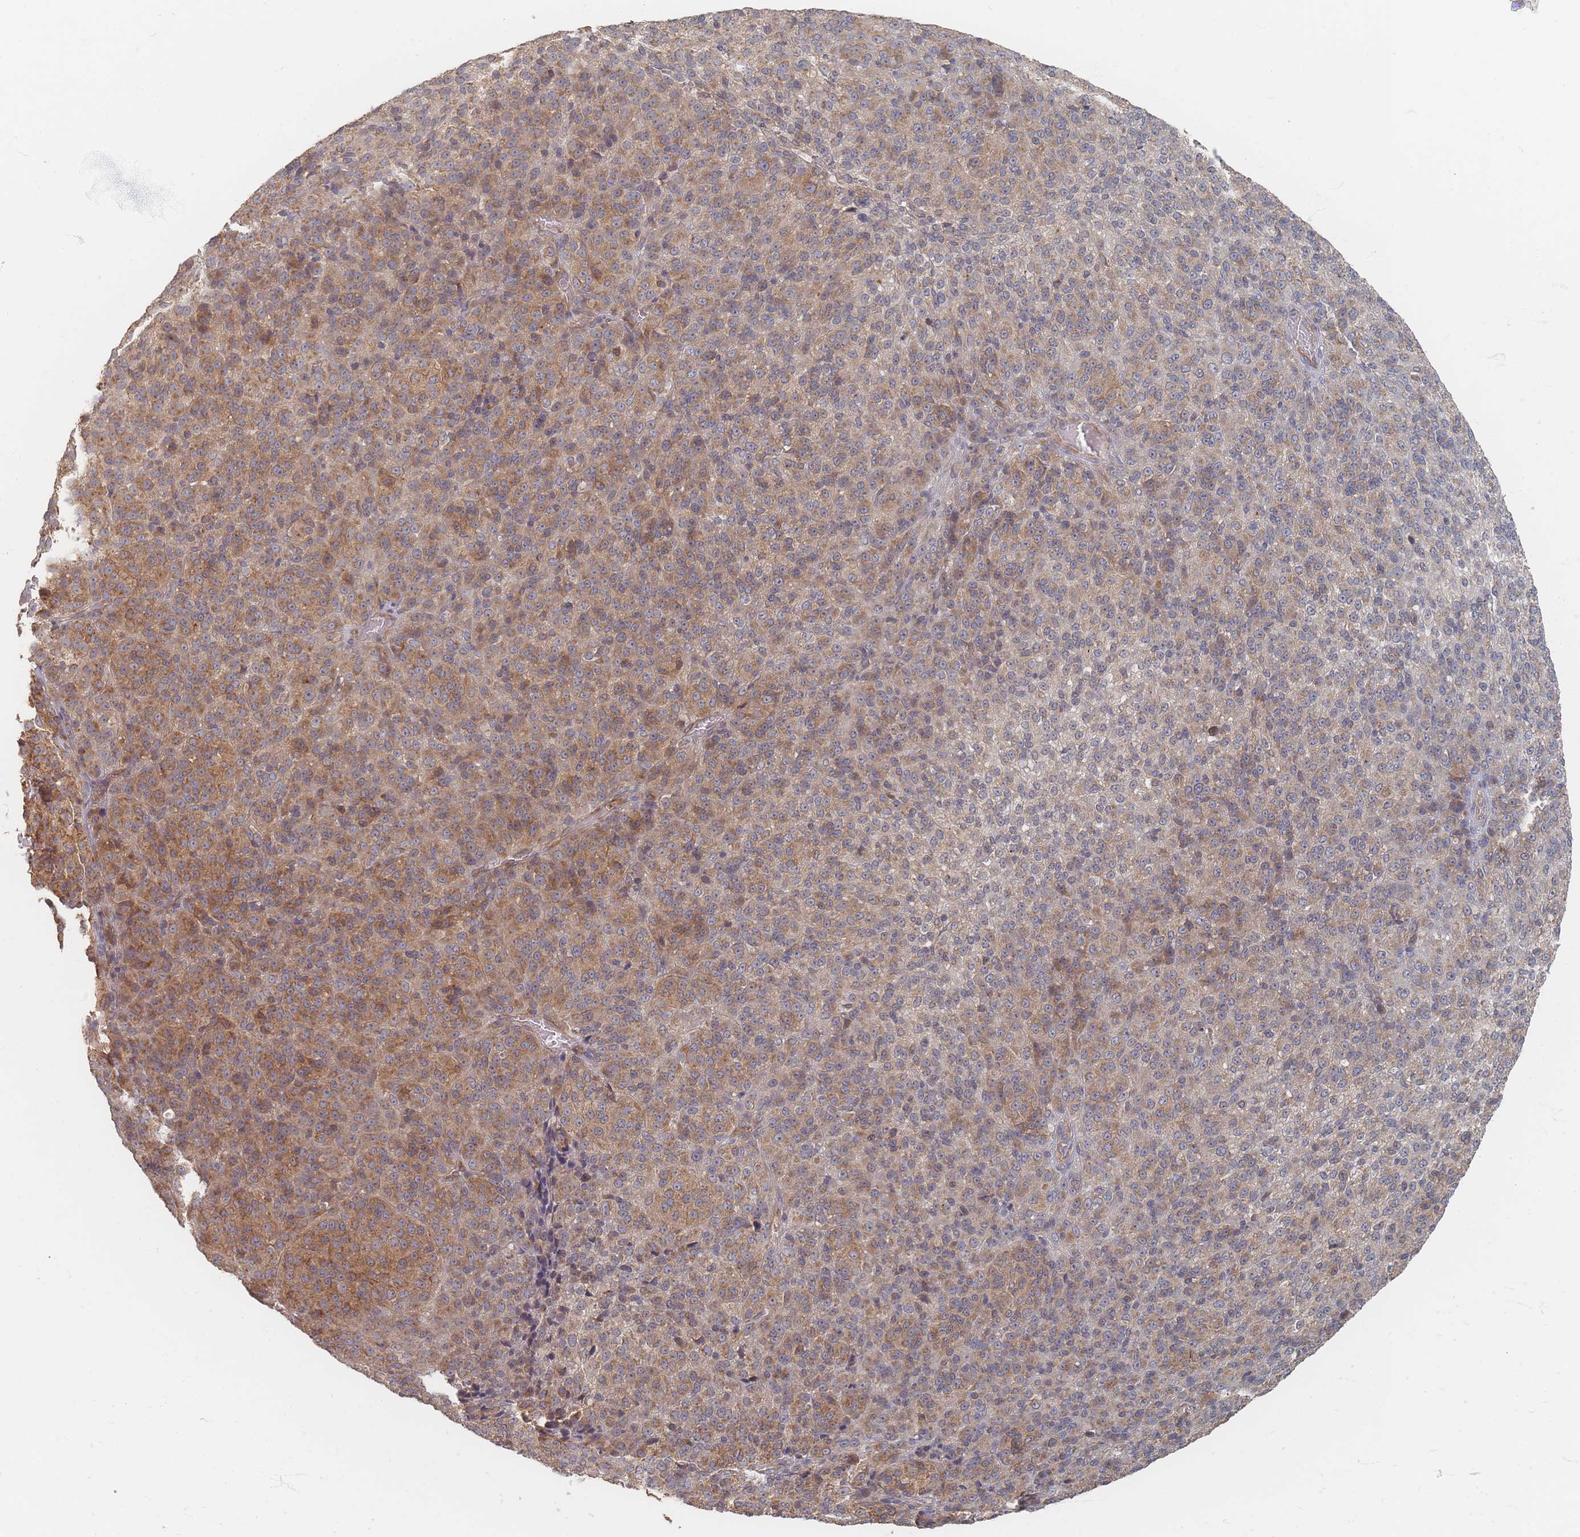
{"staining": {"intensity": "moderate", "quantity": ">75%", "location": "cytoplasmic/membranous"}, "tissue": "melanoma", "cell_type": "Tumor cells", "image_type": "cancer", "snomed": [{"axis": "morphology", "description": "Malignant melanoma, Metastatic site"}, {"axis": "topography", "description": "Brain"}], "caption": "Protein staining exhibits moderate cytoplasmic/membranous staining in about >75% of tumor cells in malignant melanoma (metastatic site).", "gene": "GLE1", "patient": {"sex": "female", "age": 56}}